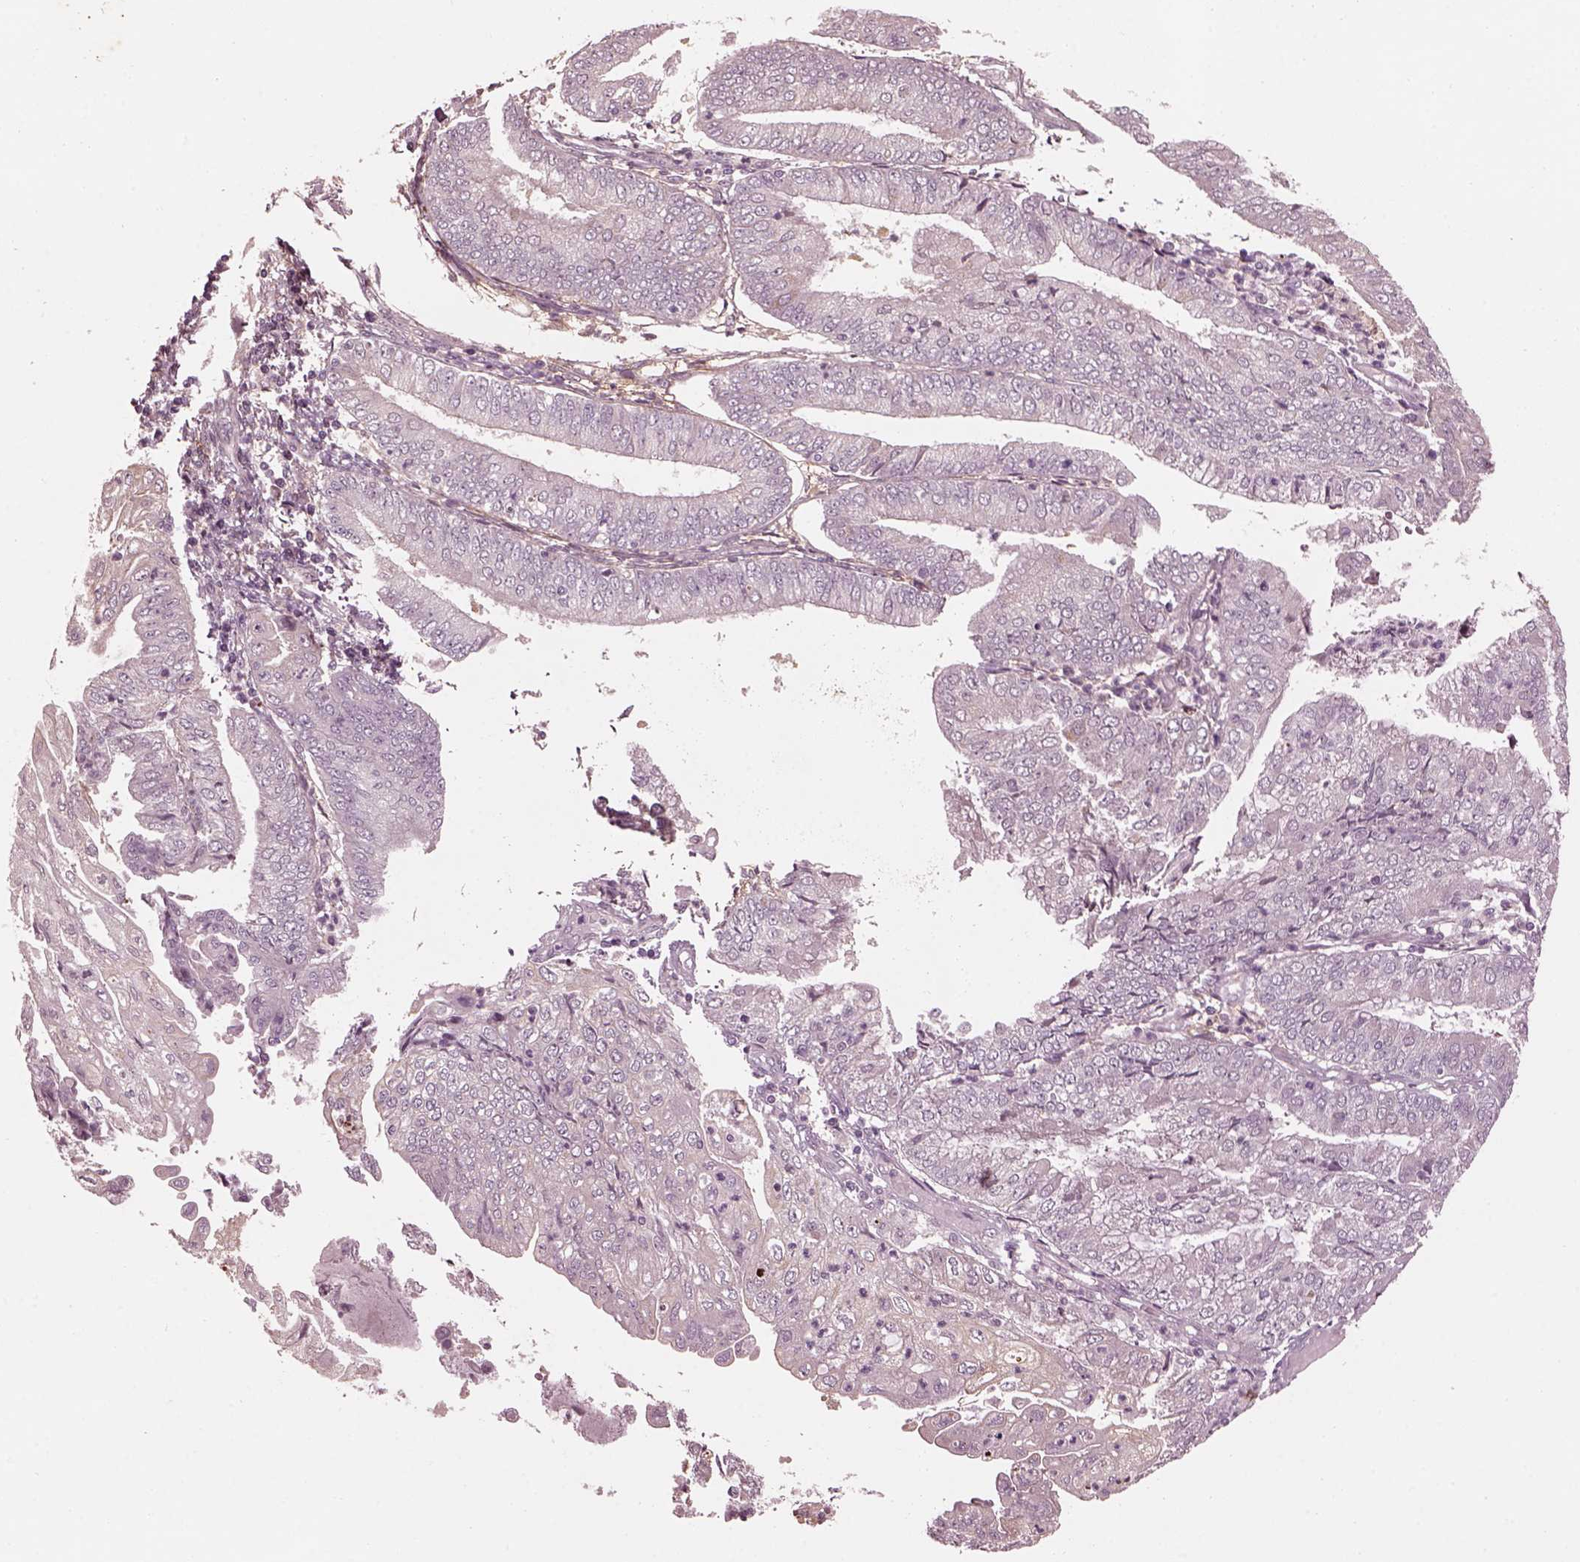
{"staining": {"intensity": "negative", "quantity": "none", "location": "none"}, "tissue": "endometrial cancer", "cell_type": "Tumor cells", "image_type": "cancer", "snomed": [{"axis": "morphology", "description": "Adenocarcinoma, NOS"}, {"axis": "topography", "description": "Endometrium"}], "caption": "Tumor cells show no significant expression in endometrial adenocarcinoma.", "gene": "EFEMP1", "patient": {"sex": "female", "age": 55}}